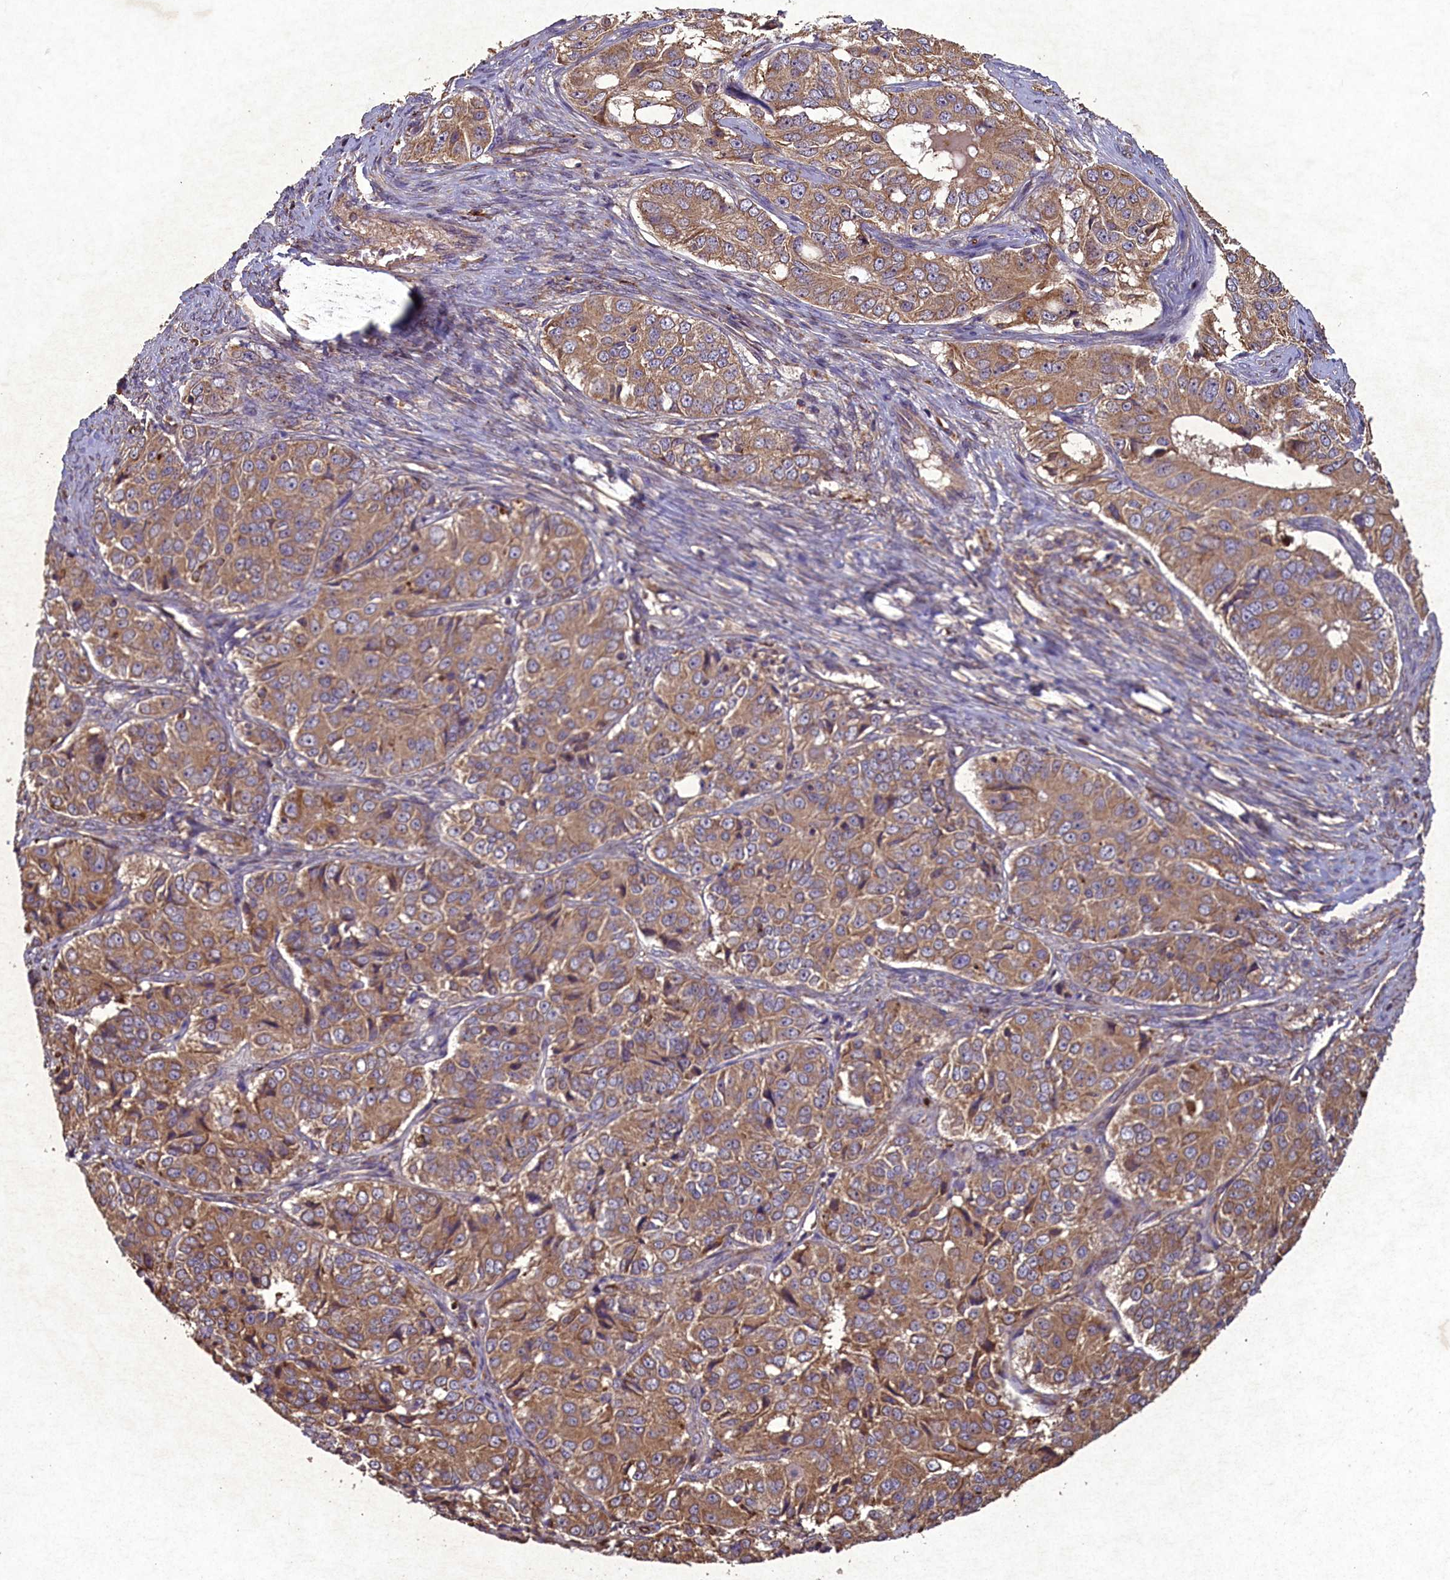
{"staining": {"intensity": "moderate", "quantity": ">75%", "location": "cytoplasmic/membranous"}, "tissue": "ovarian cancer", "cell_type": "Tumor cells", "image_type": "cancer", "snomed": [{"axis": "morphology", "description": "Carcinoma, endometroid"}, {"axis": "topography", "description": "Ovary"}], "caption": "Protein expression analysis of endometroid carcinoma (ovarian) shows moderate cytoplasmic/membranous expression in approximately >75% of tumor cells.", "gene": "CIAO2B", "patient": {"sex": "female", "age": 51}}